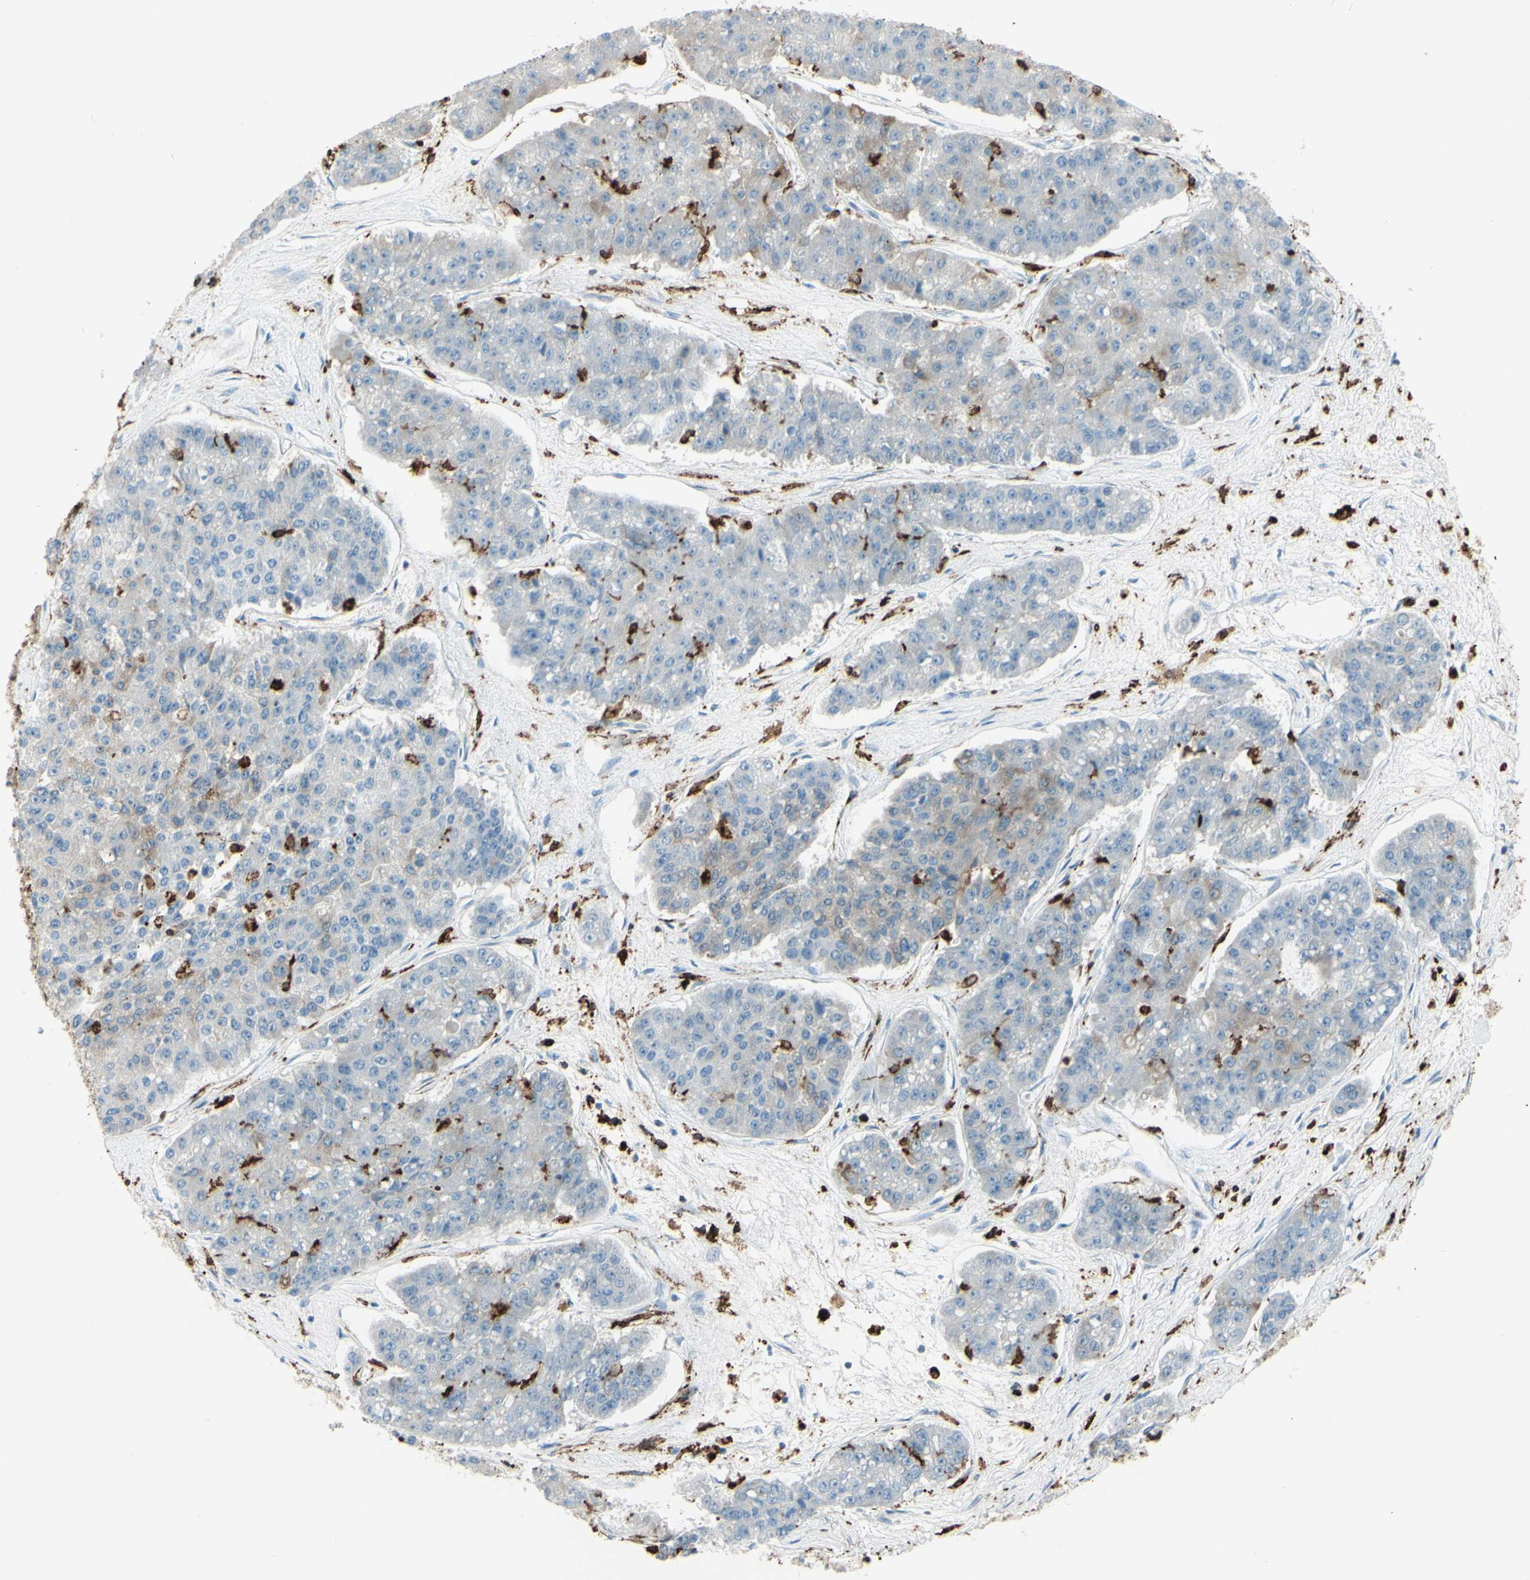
{"staining": {"intensity": "weak", "quantity": "25%-75%", "location": "cytoplasmic/membranous"}, "tissue": "pancreatic cancer", "cell_type": "Tumor cells", "image_type": "cancer", "snomed": [{"axis": "morphology", "description": "Adenocarcinoma, NOS"}, {"axis": "topography", "description": "Pancreas"}], "caption": "Immunohistochemistry (IHC) image of human adenocarcinoma (pancreatic) stained for a protein (brown), which reveals low levels of weak cytoplasmic/membranous positivity in approximately 25%-75% of tumor cells.", "gene": "CD74", "patient": {"sex": "male", "age": 50}}